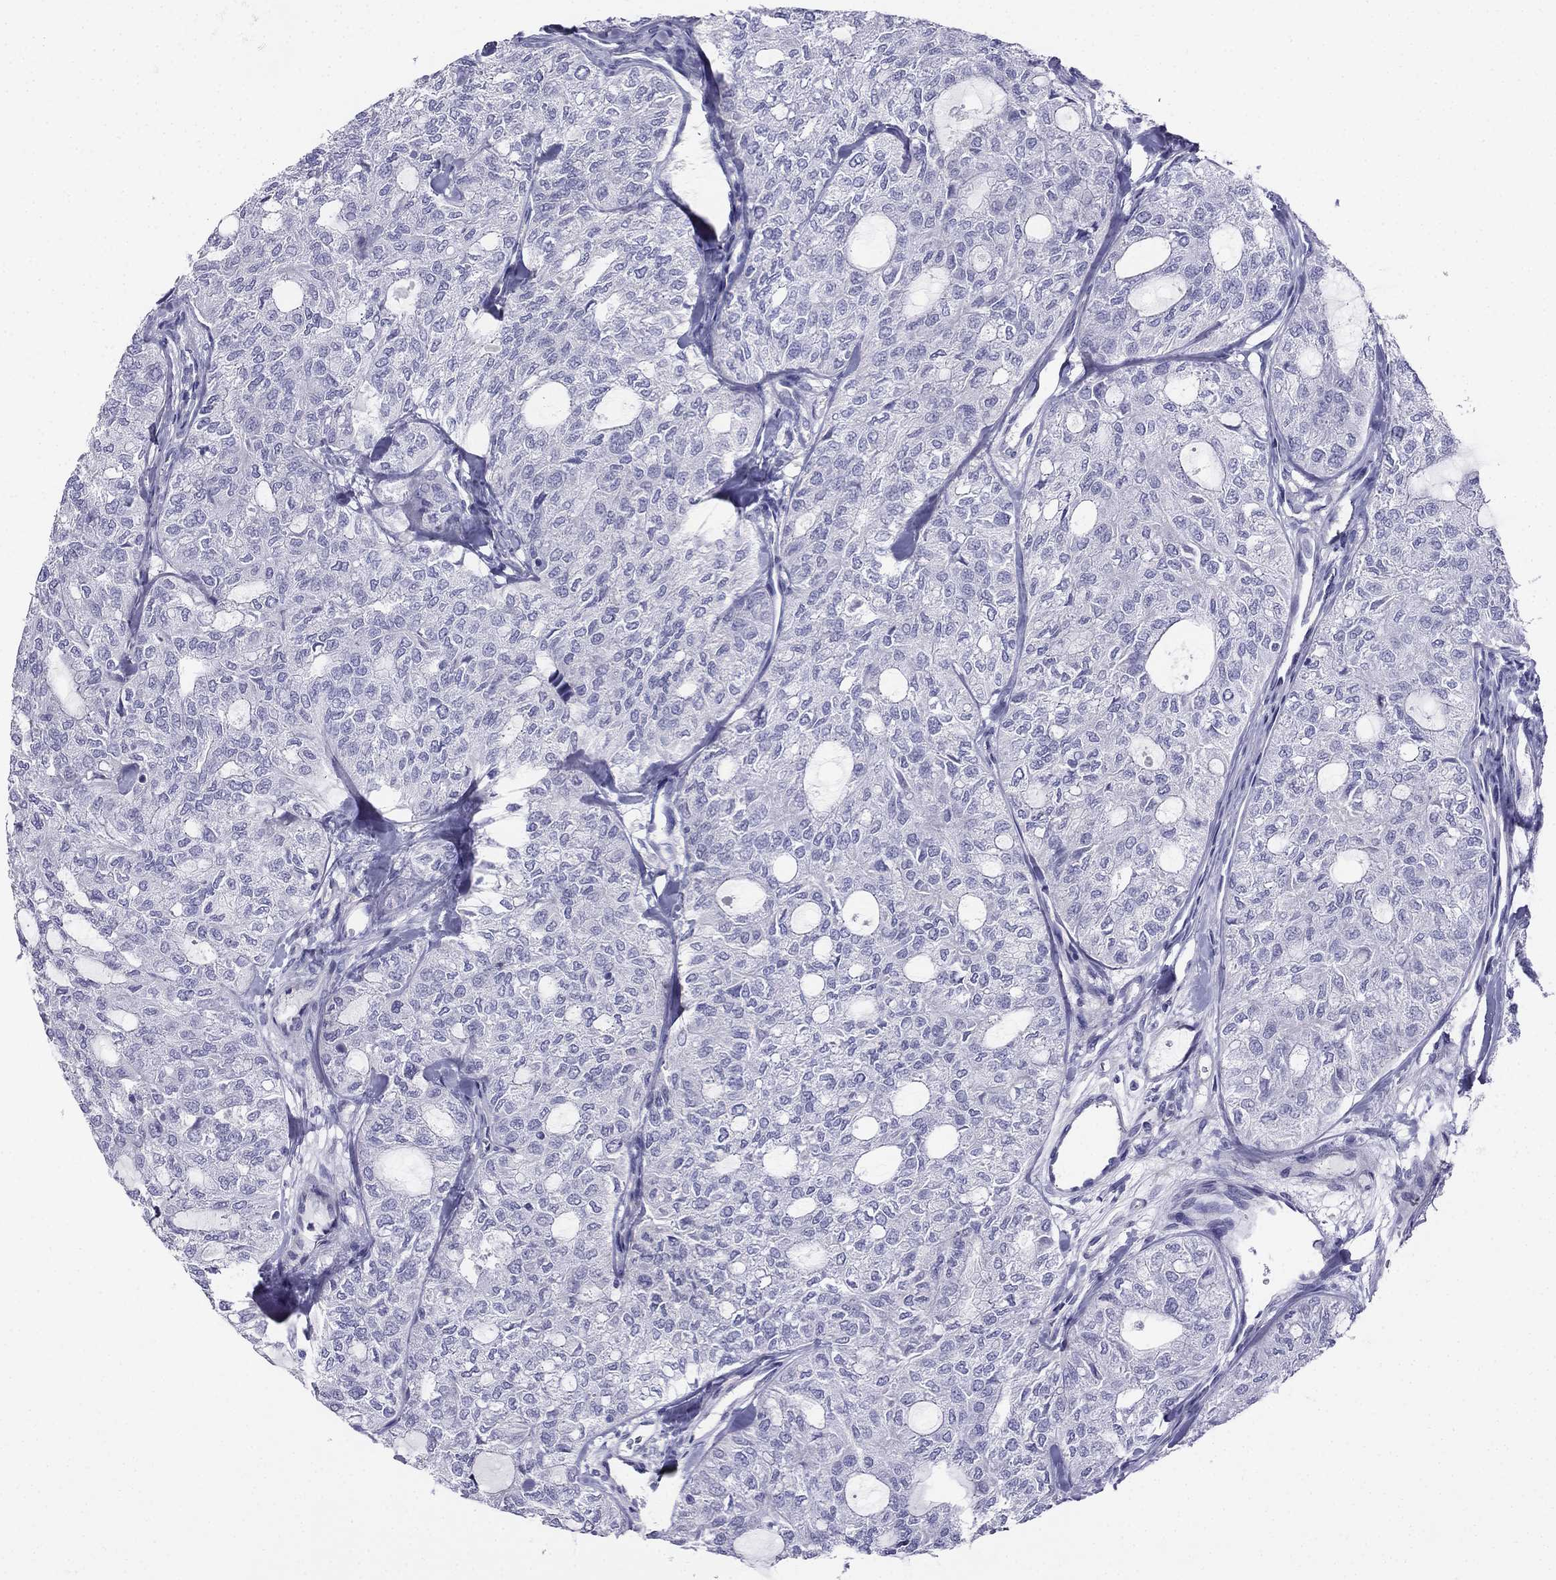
{"staining": {"intensity": "negative", "quantity": "none", "location": "none"}, "tissue": "thyroid cancer", "cell_type": "Tumor cells", "image_type": "cancer", "snomed": [{"axis": "morphology", "description": "Follicular adenoma carcinoma, NOS"}, {"axis": "topography", "description": "Thyroid gland"}], "caption": "Immunohistochemical staining of thyroid cancer displays no significant staining in tumor cells. (Brightfield microscopy of DAB immunohistochemistry (IHC) at high magnification).", "gene": "ALOXE3", "patient": {"sex": "male", "age": 75}}